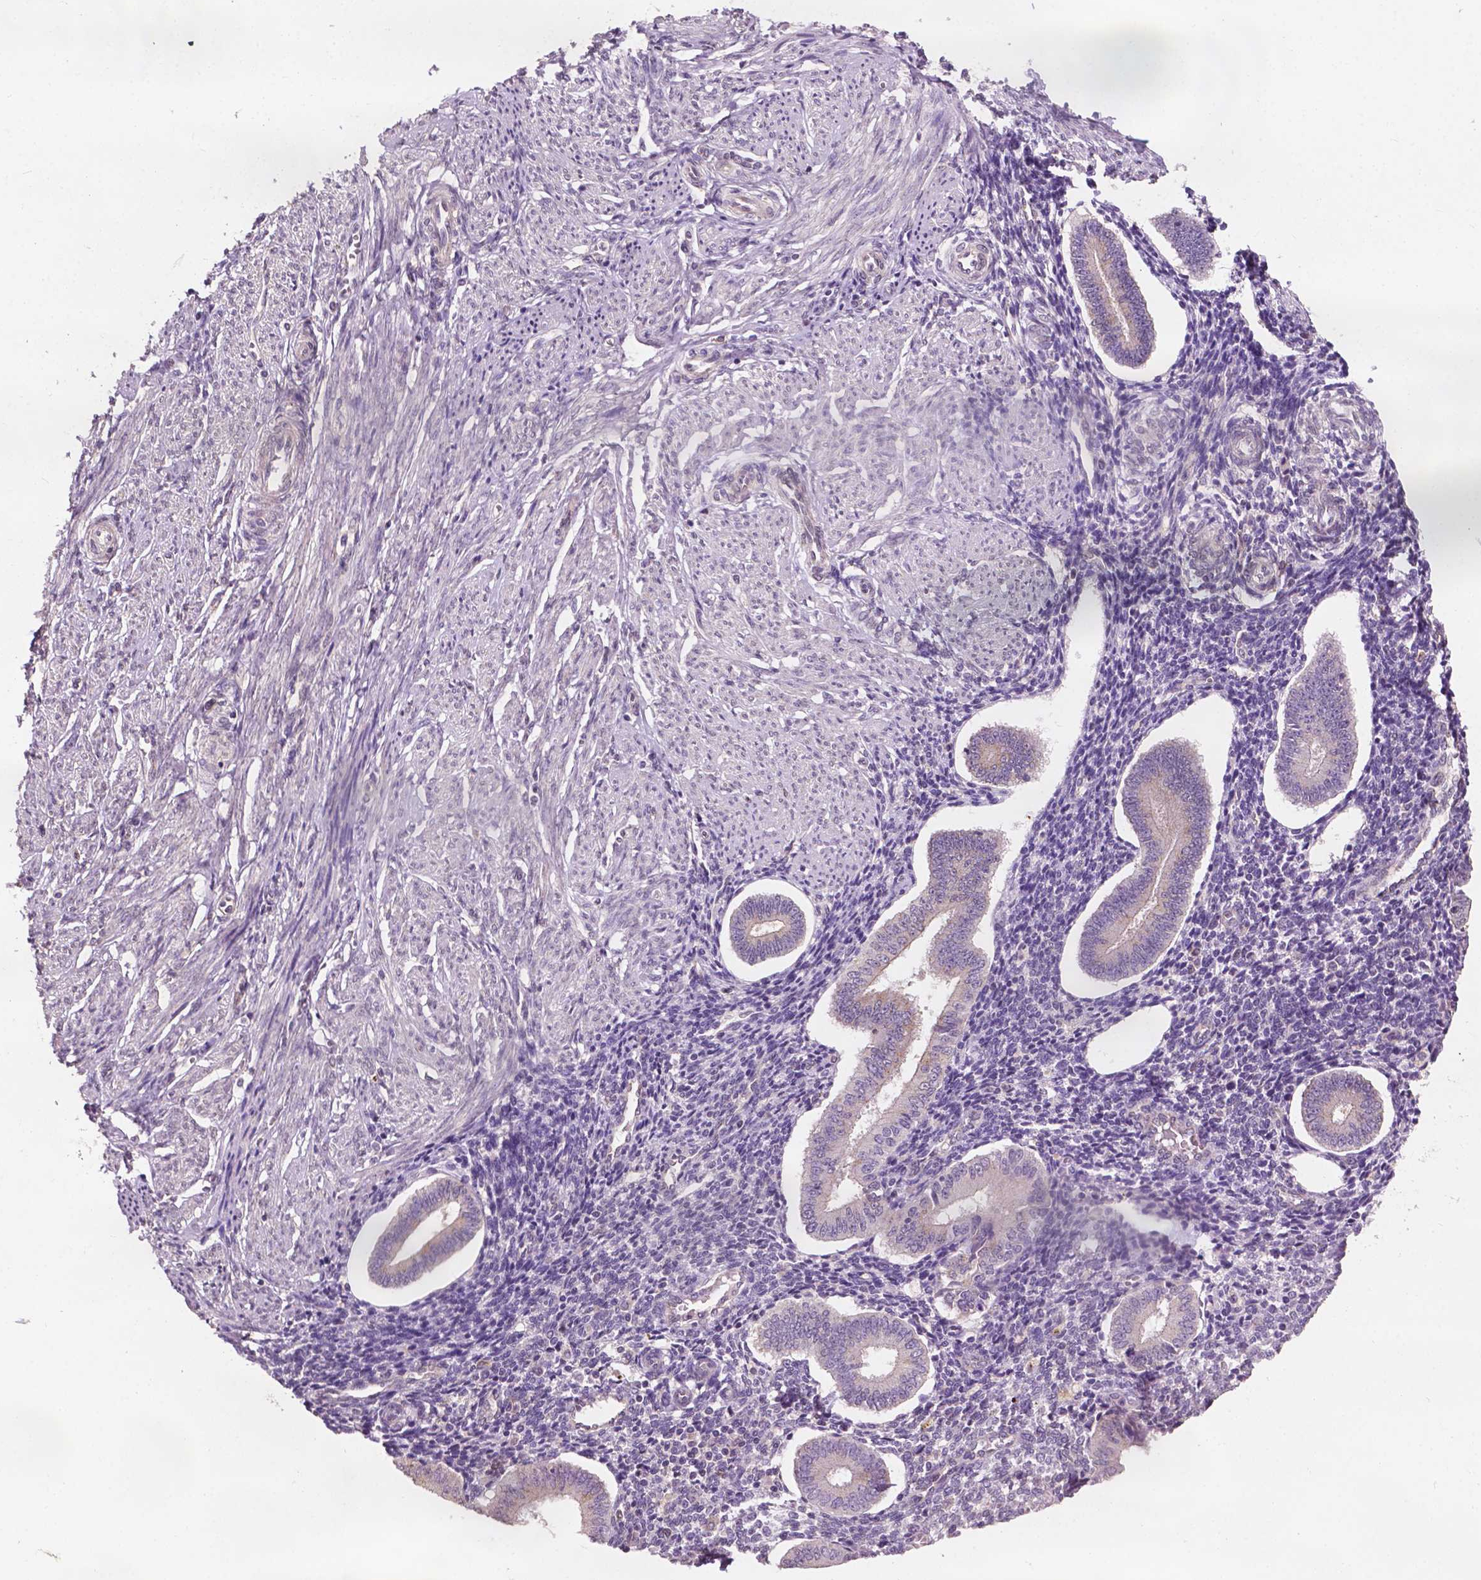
{"staining": {"intensity": "negative", "quantity": "none", "location": "none"}, "tissue": "endometrium", "cell_type": "Cells in endometrial stroma", "image_type": "normal", "snomed": [{"axis": "morphology", "description": "Normal tissue, NOS"}, {"axis": "topography", "description": "Endometrium"}], "caption": "This photomicrograph is of unremarkable endometrium stained with immunohistochemistry to label a protein in brown with the nuclei are counter-stained blue. There is no expression in cells in endometrial stroma.", "gene": "EBAG9", "patient": {"sex": "female", "age": 40}}